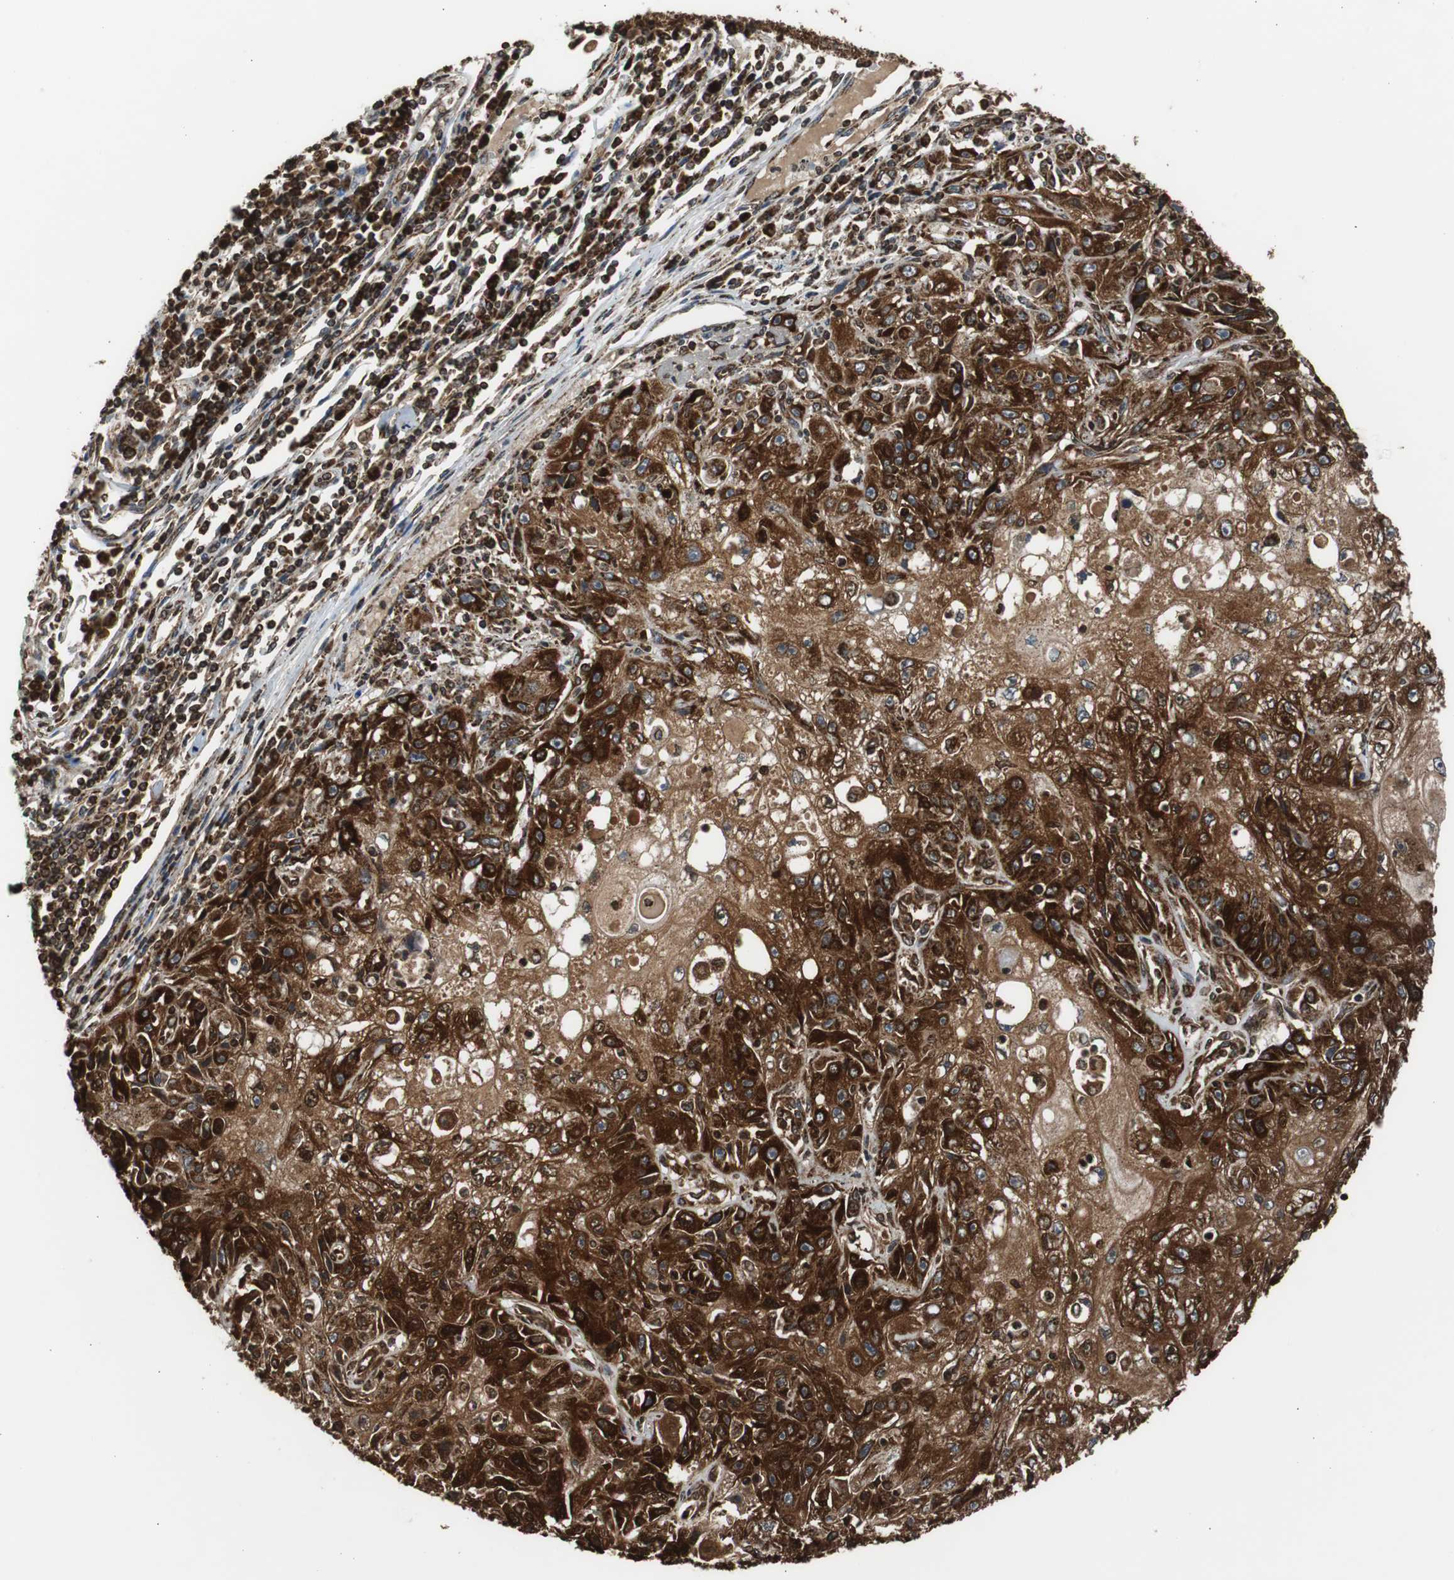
{"staining": {"intensity": "strong", "quantity": ">75%", "location": "cytoplasmic/membranous"}, "tissue": "skin cancer", "cell_type": "Tumor cells", "image_type": "cancer", "snomed": [{"axis": "morphology", "description": "Squamous cell carcinoma, NOS"}, {"axis": "topography", "description": "Skin"}], "caption": "There is high levels of strong cytoplasmic/membranous staining in tumor cells of skin cancer, as demonstrated by immunohistochemical staining (brown color).", "gene": "HSPA9", "patient": {"sex": "male", "age": 75}}